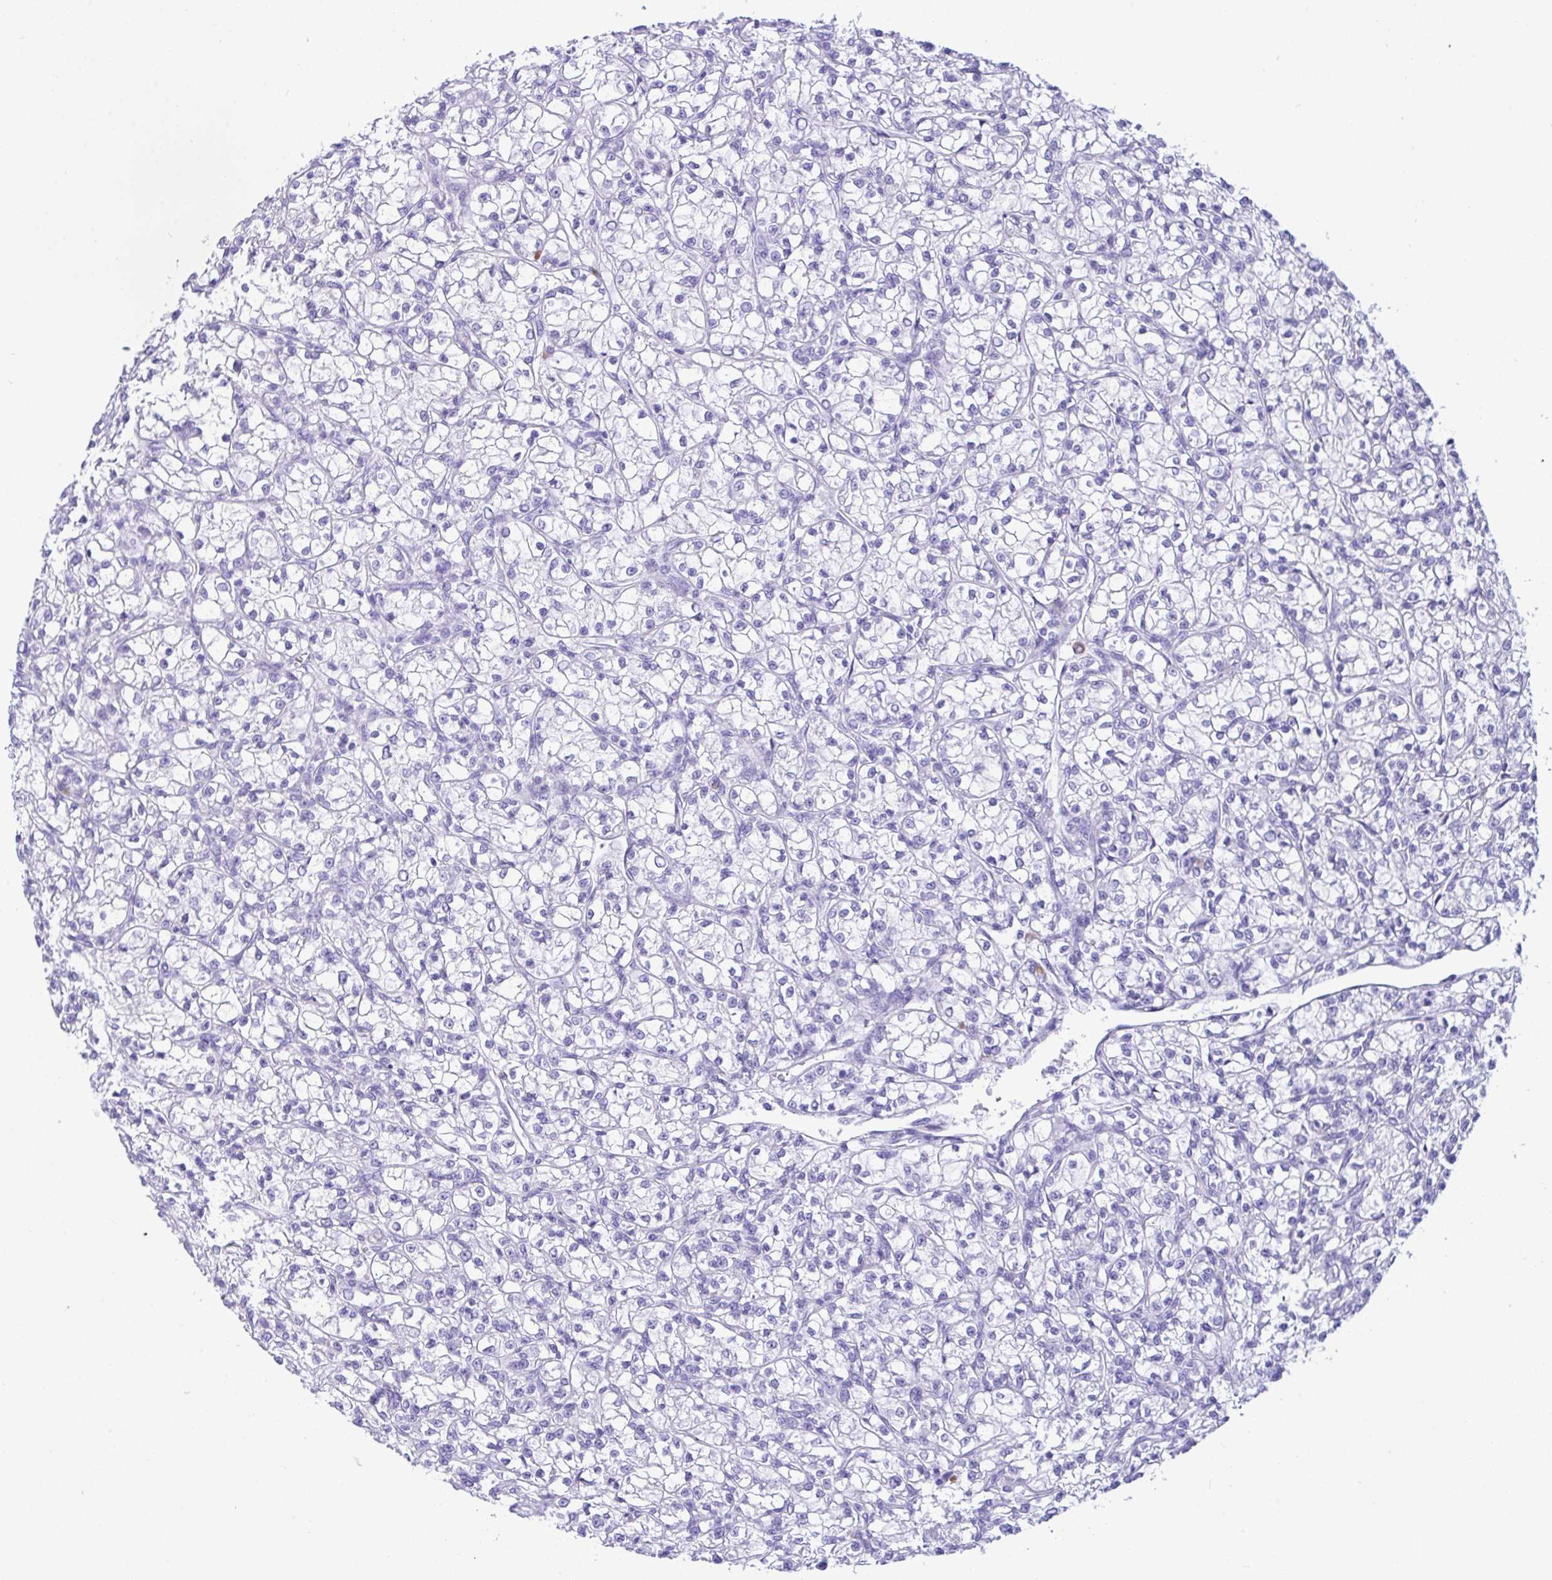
{"staining": {"intensity": "negative", "quantity": "none", "location": "none"}, "tissue": "renal cancer", "cell_type": "Tumor cells", "image_type": "cancer", "snomed": [{"axis": "morphology", "description": "Adenocarcinoma, NOS"}, {"axis": "topography", "description": "Kidney"}], "caption": "High power microscopy photomicrograph of an IHC histopathology image of renal cancer, revealing no significant expression in tumor cells.", "gene": "BEST4", "patient": {"sex": "female", "age": 59}}